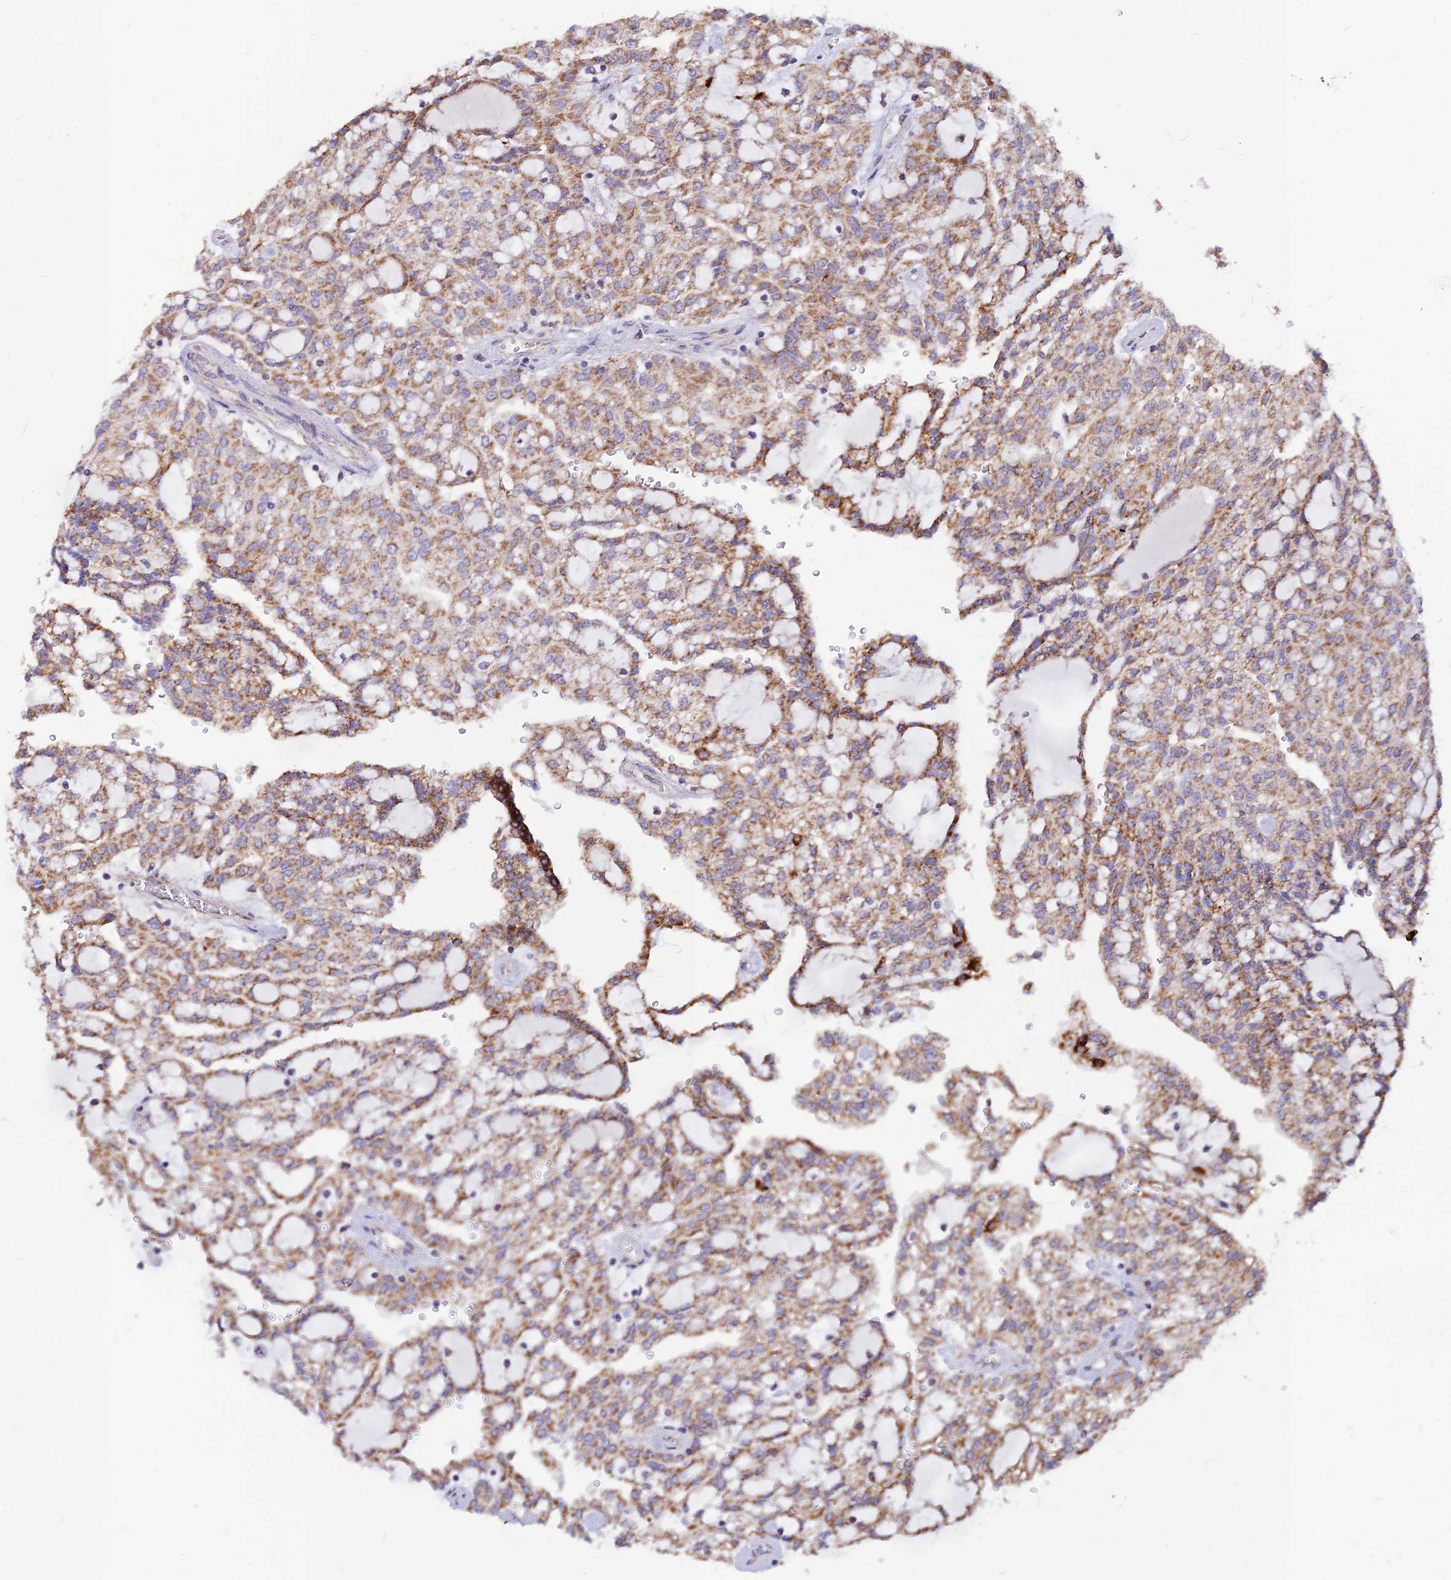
{"staining": {"intensity": "moderate", "quantity": ">75%", "location": "cytoplasmic/membranous"}, "tissue": "renal cancer", "cell_type": "Tumor cells", "image_type": "cancer", "snomed": [{"axis": "morphology", "description": "Adenocarcinoma, NOS"}, {"axis": "topography", "description": "Kidney"}], "caption": "Protein expression analysis of renal cancer (adenocarcinoma) shows moderate cytoplasmic/membranous positivity in about >75% of tumor cells.", "gene": "ECI1", "patient": {"sex": "male", "age": 63}}